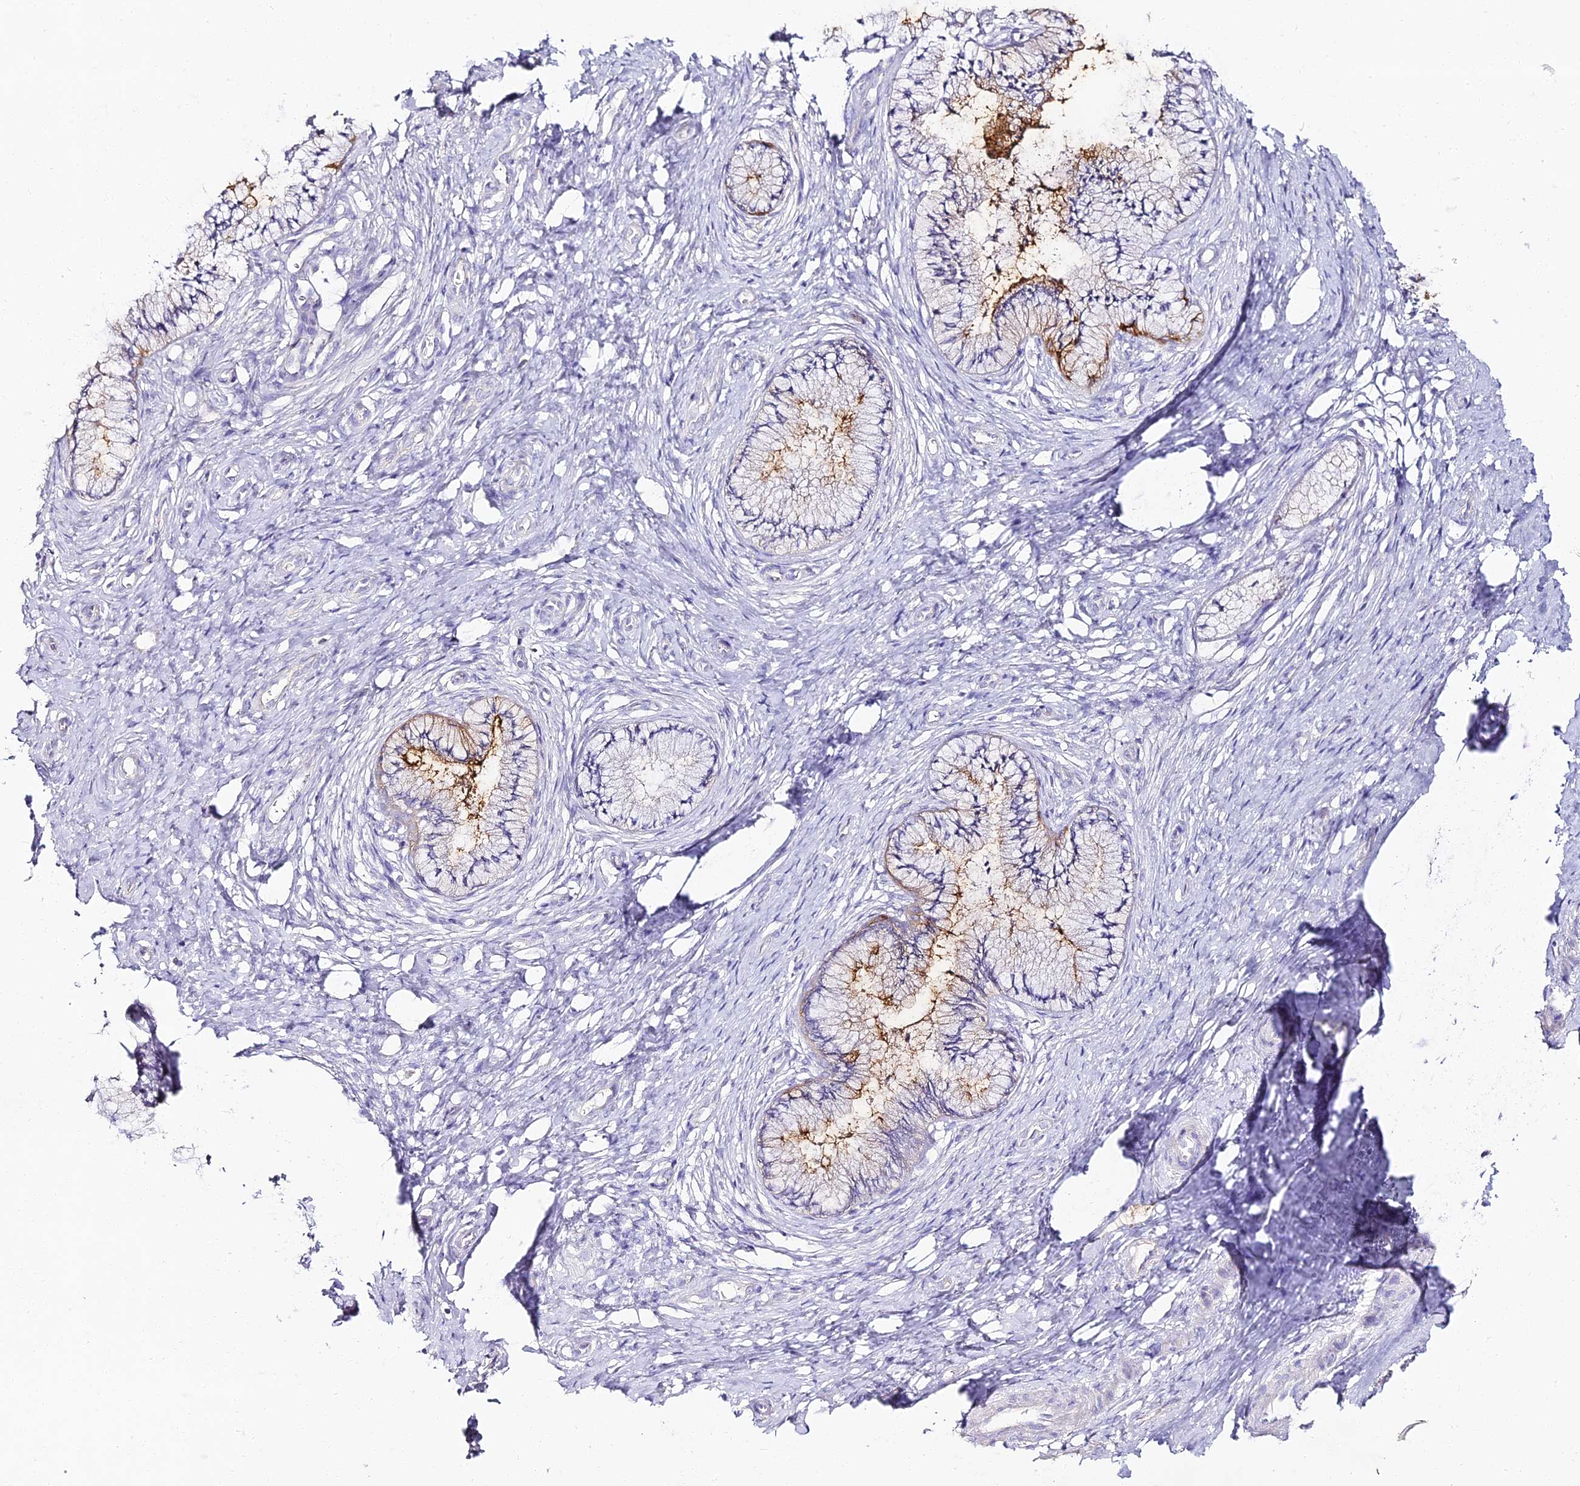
{"staining": {"intensity": "moderate", "quantity": "<25%", "location": "cytoplasmic/membranous"}, "tissue": "cervix", "cell_type": "Glandular cells", "image_type": "normal", "snomed": [{"axis": "morphology", "description": "Normal tissue, NOS"}, {"axis": "topography", "description": "Cervix"}], "caption": "Cervix stained with a protein marker displays moderate staining in glandular cells.", "gene": "ALPG", "patient": {"sex": "female", "age": 36}}